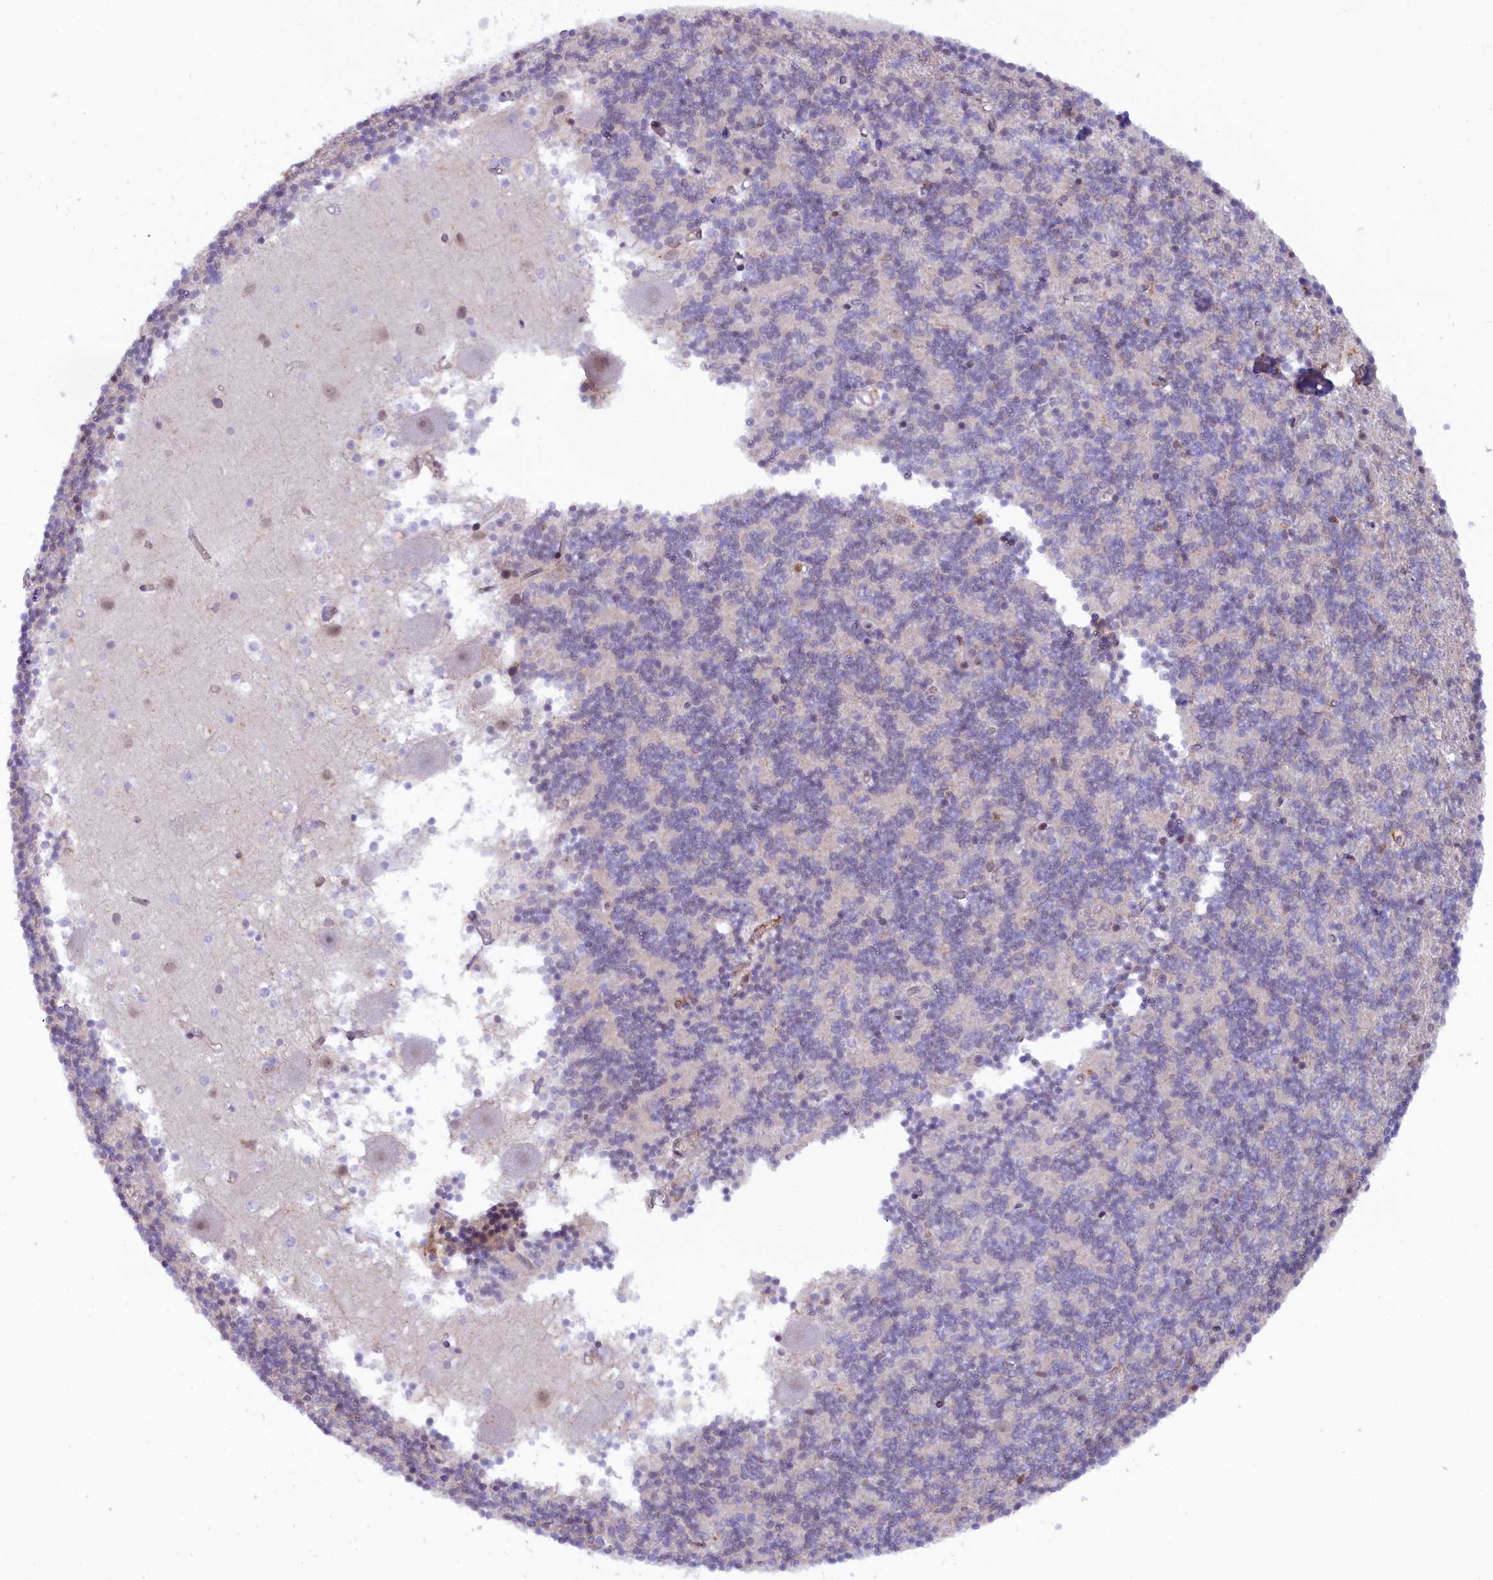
{"staining": {"intensity": "negative", "quantity": "none", "location": "none"}, "tissue": "cerebellum", "cell_type": "Cells in granular layer", "image_type": "normal", "snomed": [{"axis": "morphology", "description": "Normal tissue, NOS"}, {"axis": "topography", "description": "Cerebellum"}], "caption": "Immunohistochemistry of unremarkable human cerebellum shows no positivity in cells in granular layer.", "gene": "FCHO1", "patient": {"sex": "male", "age": 54}}